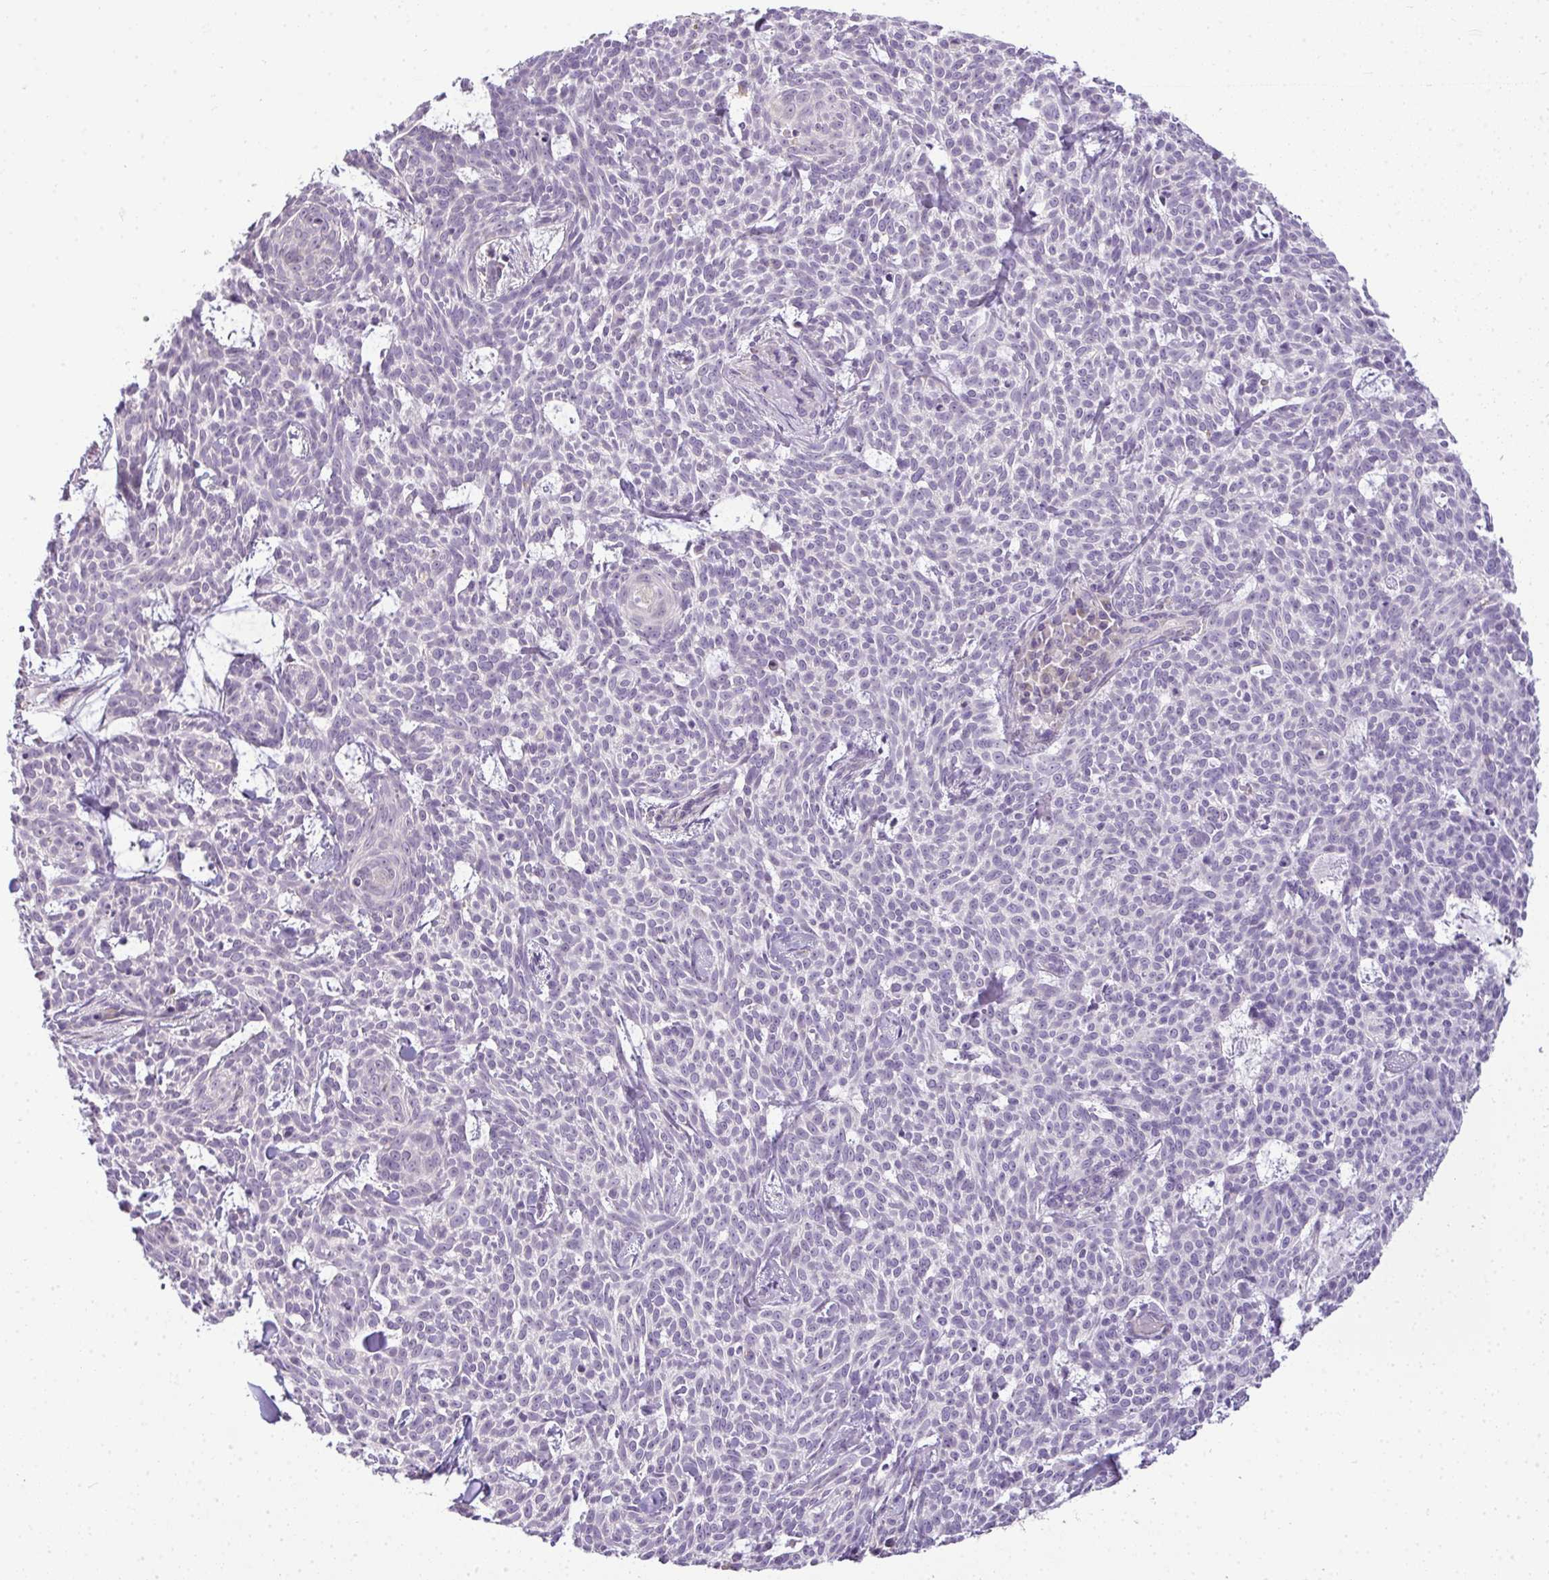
{"staining": {"intensity": "negative", "quantity": "none", "location": "none"}, "tissue": "skin cancer", "cell_type": "Tumor cells", "image_type": "cancer", "snomed": [{"axis": "morphology", "description": "Basal cell carcinoma"}, {"axis": "topography", "description": "Skin"}], "caption": "This is an immunohistochemistry photomicrograph of human skin cancer. There is no staining in tumor cells.", "gene": "CMPK1", "patient": {"sex": "female", "age": 93}}